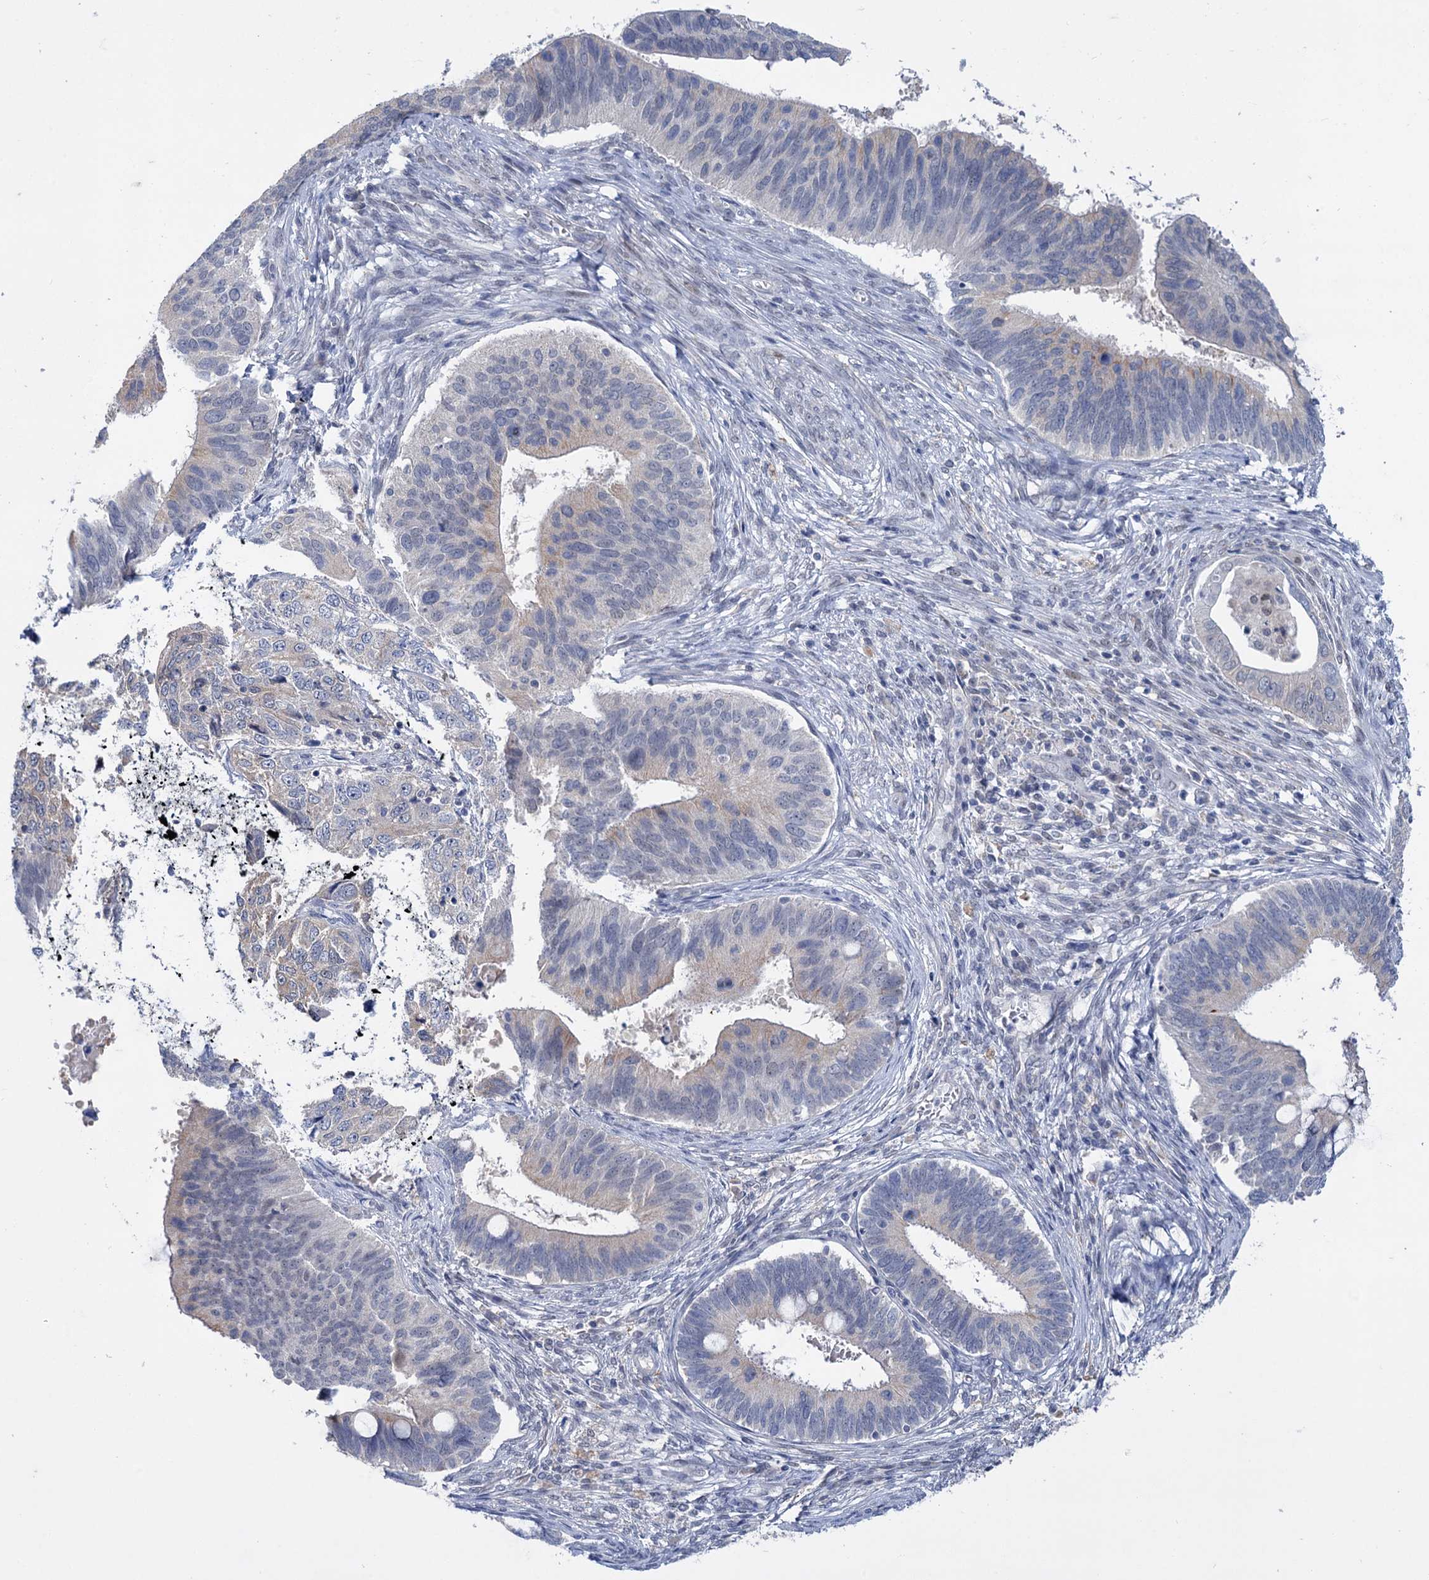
{"staining": {"intensity": "negative", "quantity": "none", "location": "none"}, "tissue": "cervical cancer", "cell_type": "Tumor cells", "image_type": "cancer", "snomed": [{"axis": "morphology", "description": "Adenocarcinoma, NOS"}, {"axis": "topography", "description": "Cervix"}], "caption": "DAB immunohistochemical staining of human cervical cancer reveals no significant positivity in tumor cells.", "gene": "MID1IP1", "patient": {"sex": "female", "age": 42}}